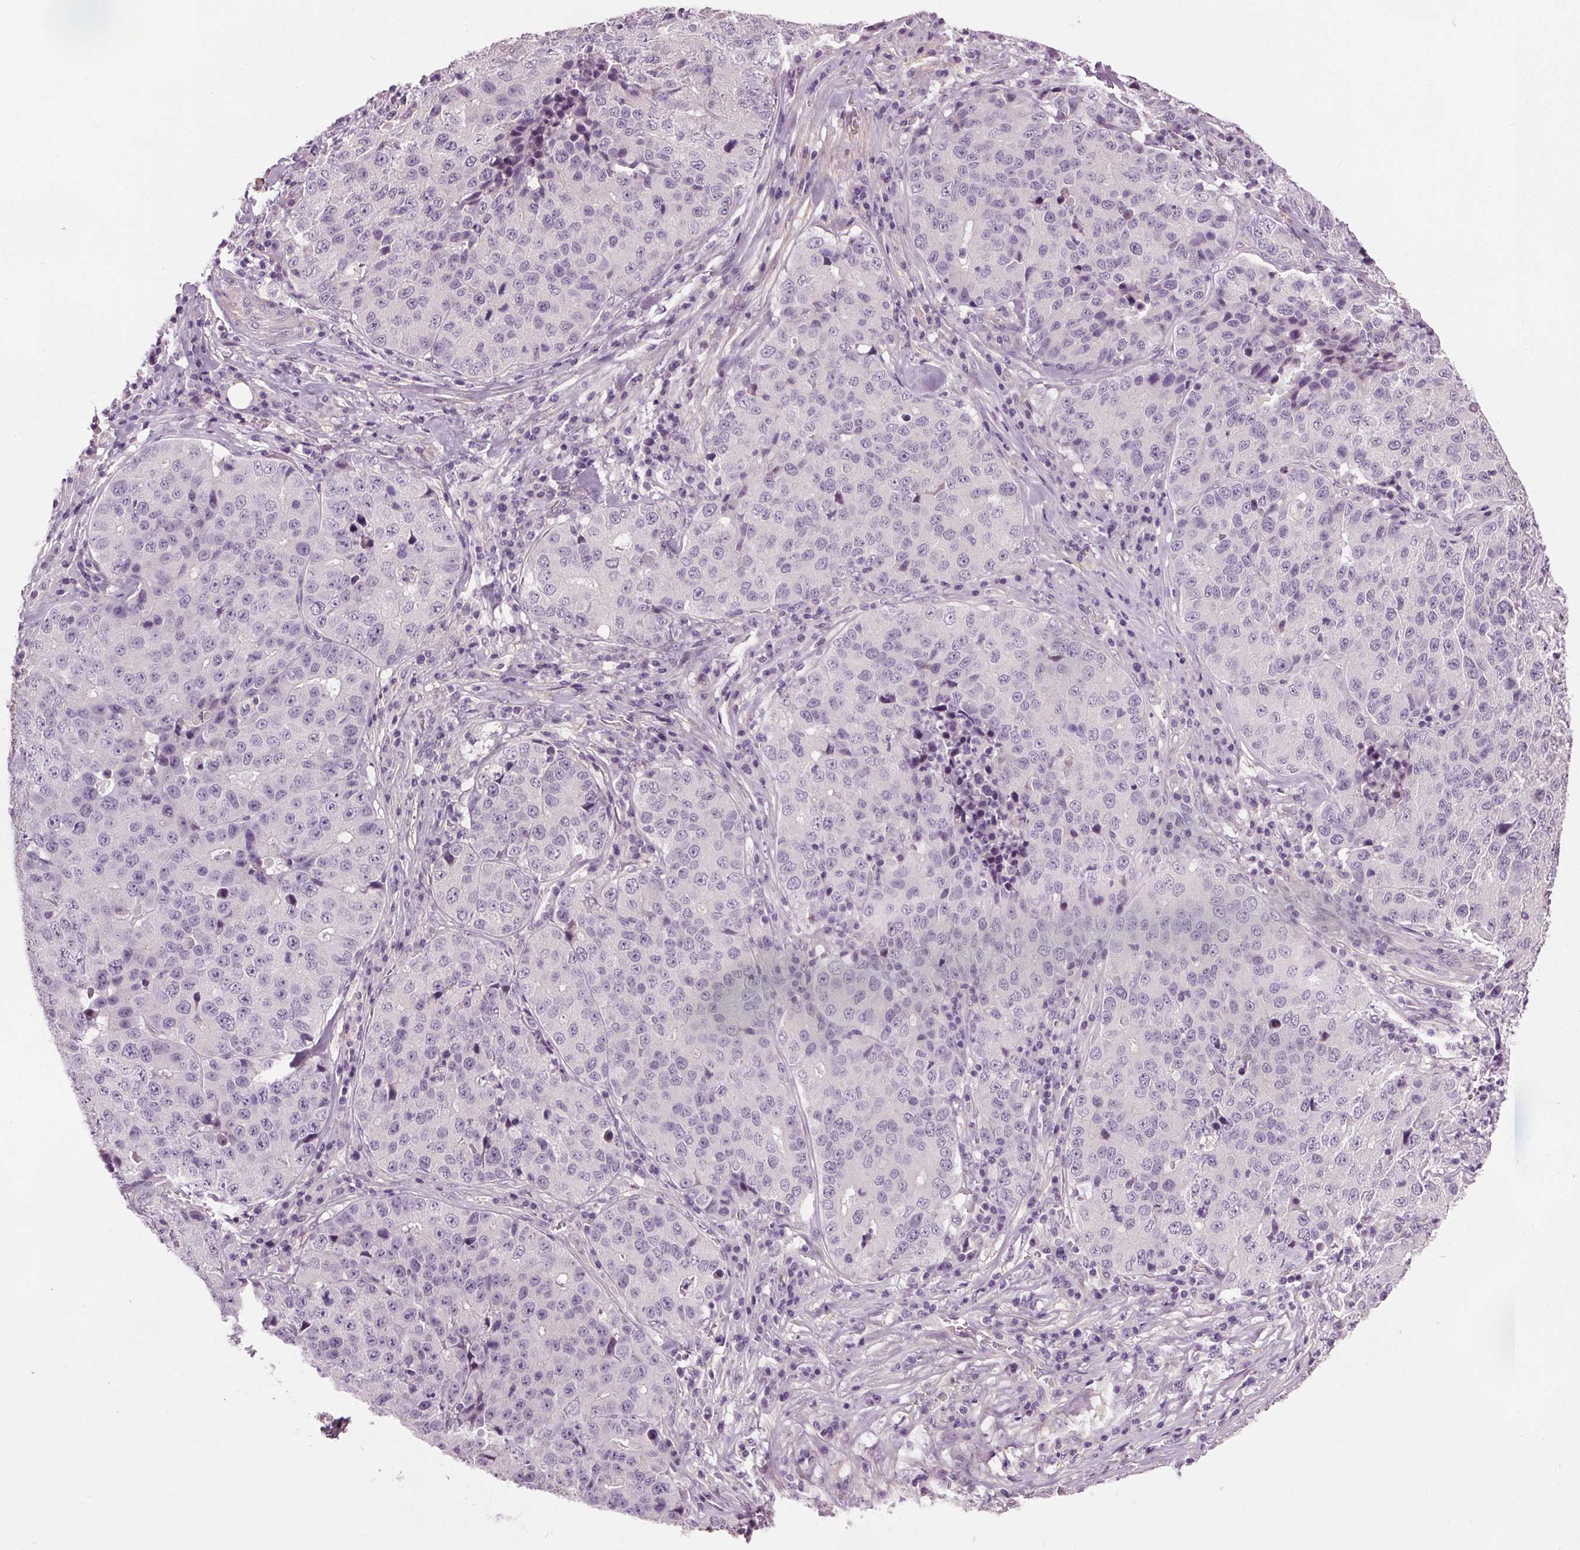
{"staining": {"intensity": "negative", "quantity": "none", "location": "none"}, "tissue": "stomach cancer", "cell_type": "Tumor cells", "image_type": "cancer", "snomed": [{"axis": "morphology", "description": "Adenocarcinoma, NOS"}, {"axis": "topography", "description": "Stomach"}], "caption": "High power microscopy image of an immunohistochemistry image of stomach adenocarcinoma, revealing no significant staining in tumor cells.", "gene": "RASA1", "patient": {"sex": "male", "age": 71}}